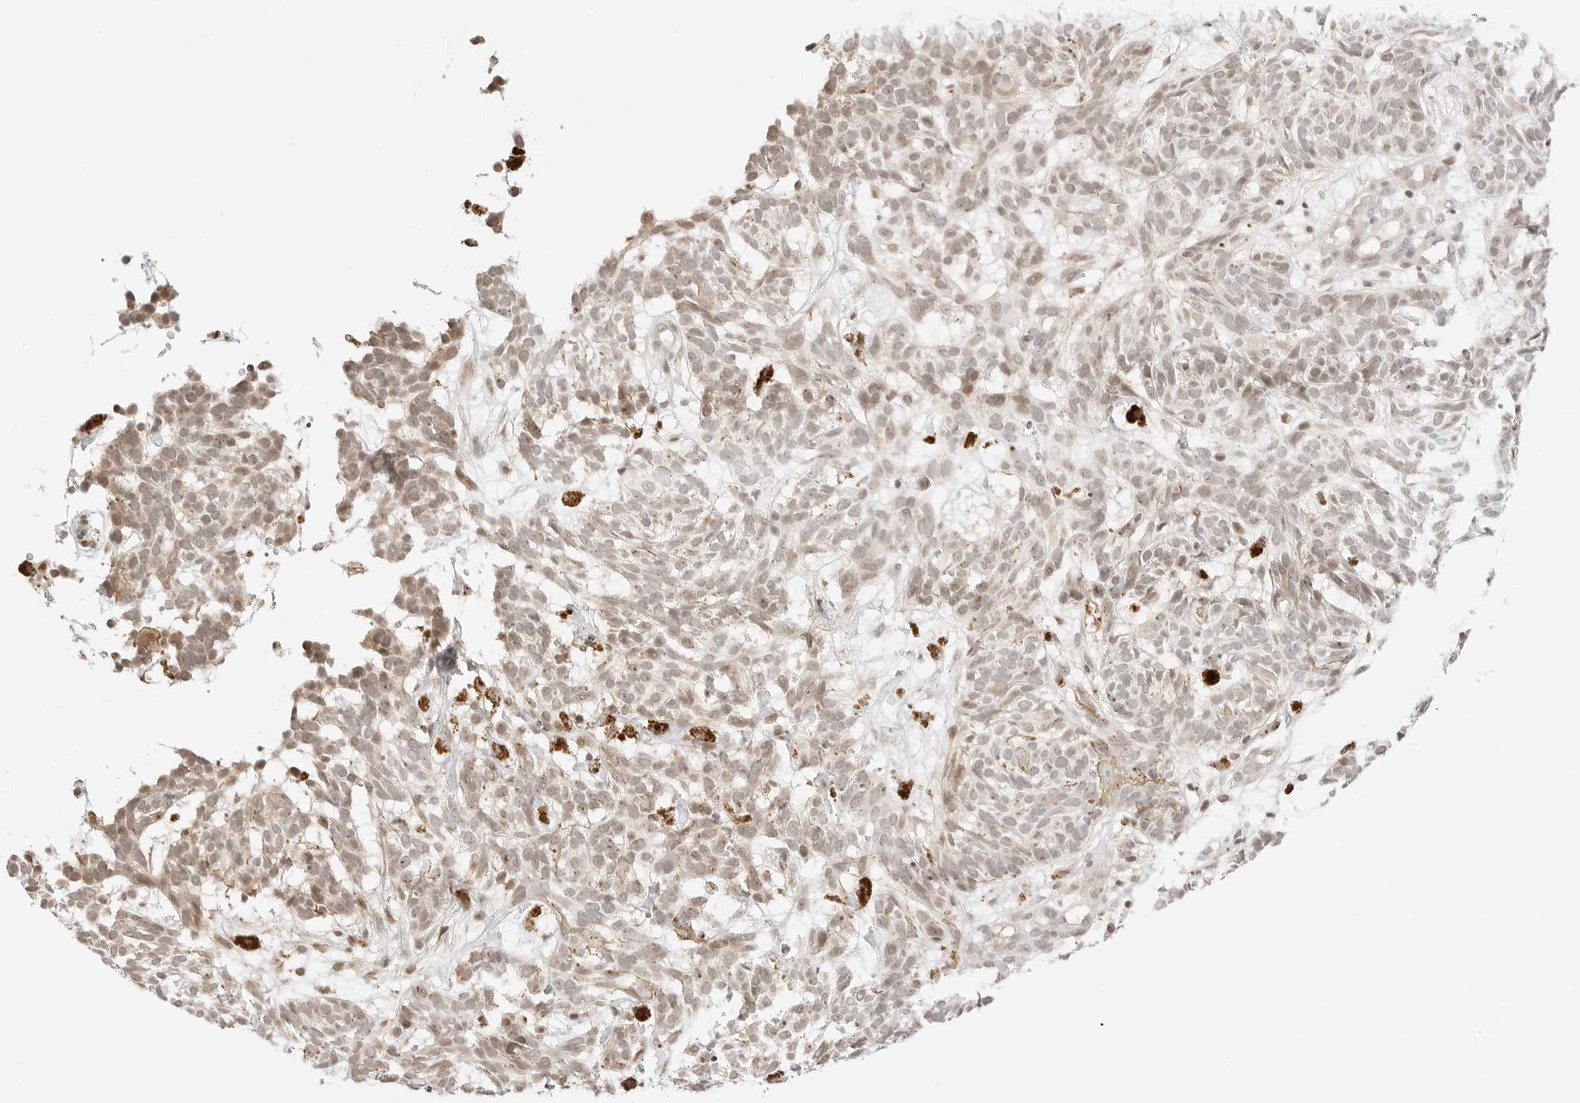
{"staining": {"intensity": "weak", "quantity": "25%-75%", "location": "nuclear"}, "tissue": "skin cancer", "cell_type": "Tumor cells", "image_type": "cancer", "snomed": [{"axis": "morphology", "description": "Basal cell carcinoma"}, {"axis": "topography", "description": "Skin"}], "caption": "Immunohistochemical staining of human skin cancer reveals low levels of weak nuclear protein staining in approximately 25%-75% of tumor cells.", "gene": "RPS6KL1", "patient": {"sex": "male", "age": 85}}